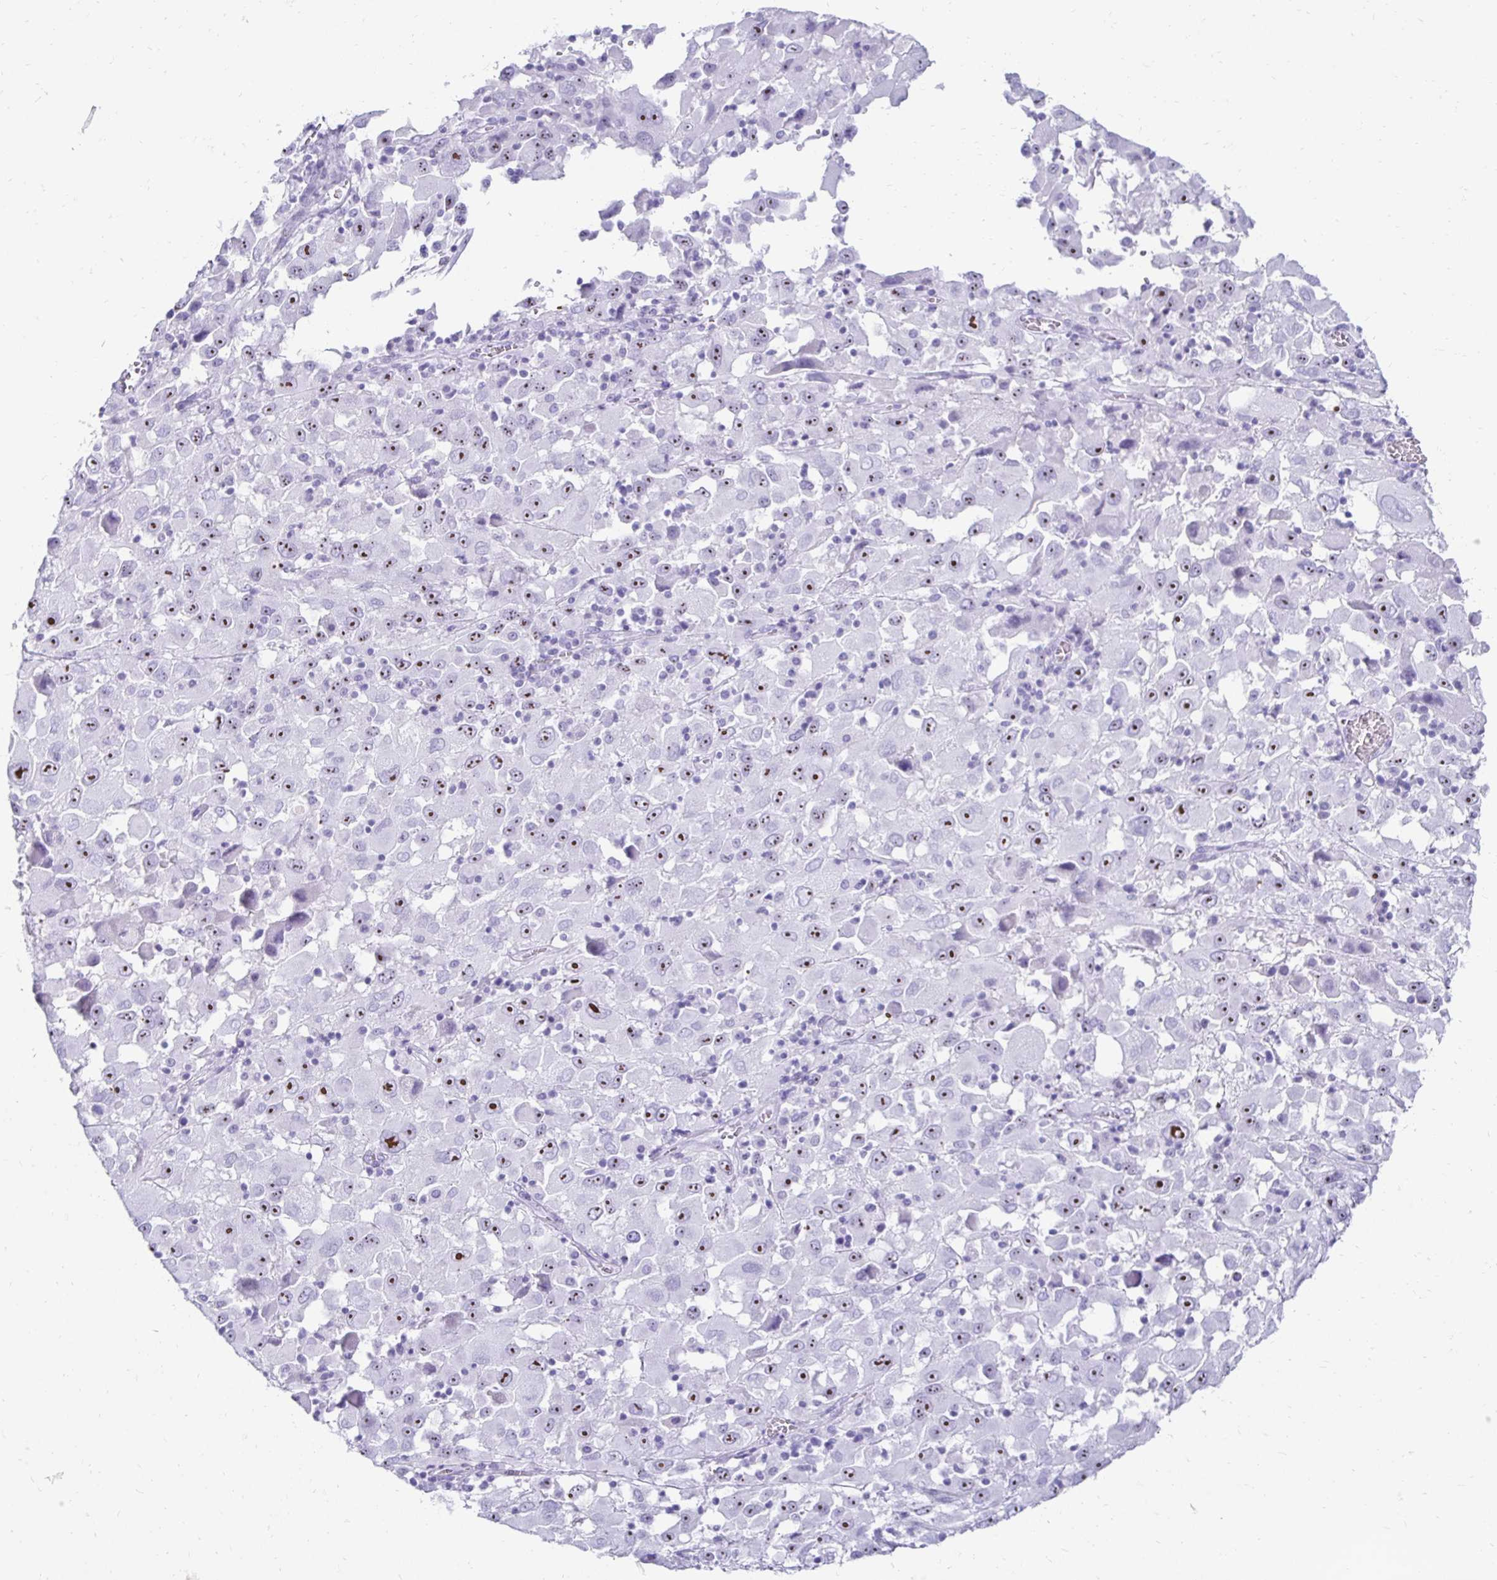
{"staining": {"intensity": "moderate", "quantity": ">75%", "location": "nuclear"}, "tissue": "melanoma", "cell_type": "Tumor cells", "image_type": "cancer", "snomed": [{"axis": "morphology", "description": "Malignant melanoma, Metastatic site"}, {"axis": "topography", "description": "Soft tissue"}], "caption": "Malignant melanoma (metastatic site) stained with a brown dye demonstrates moderate nuclear positive positivity in about >75% of tumor cells.", "gene": "CST6", "patient": {"sex": "male", "age": 50}}